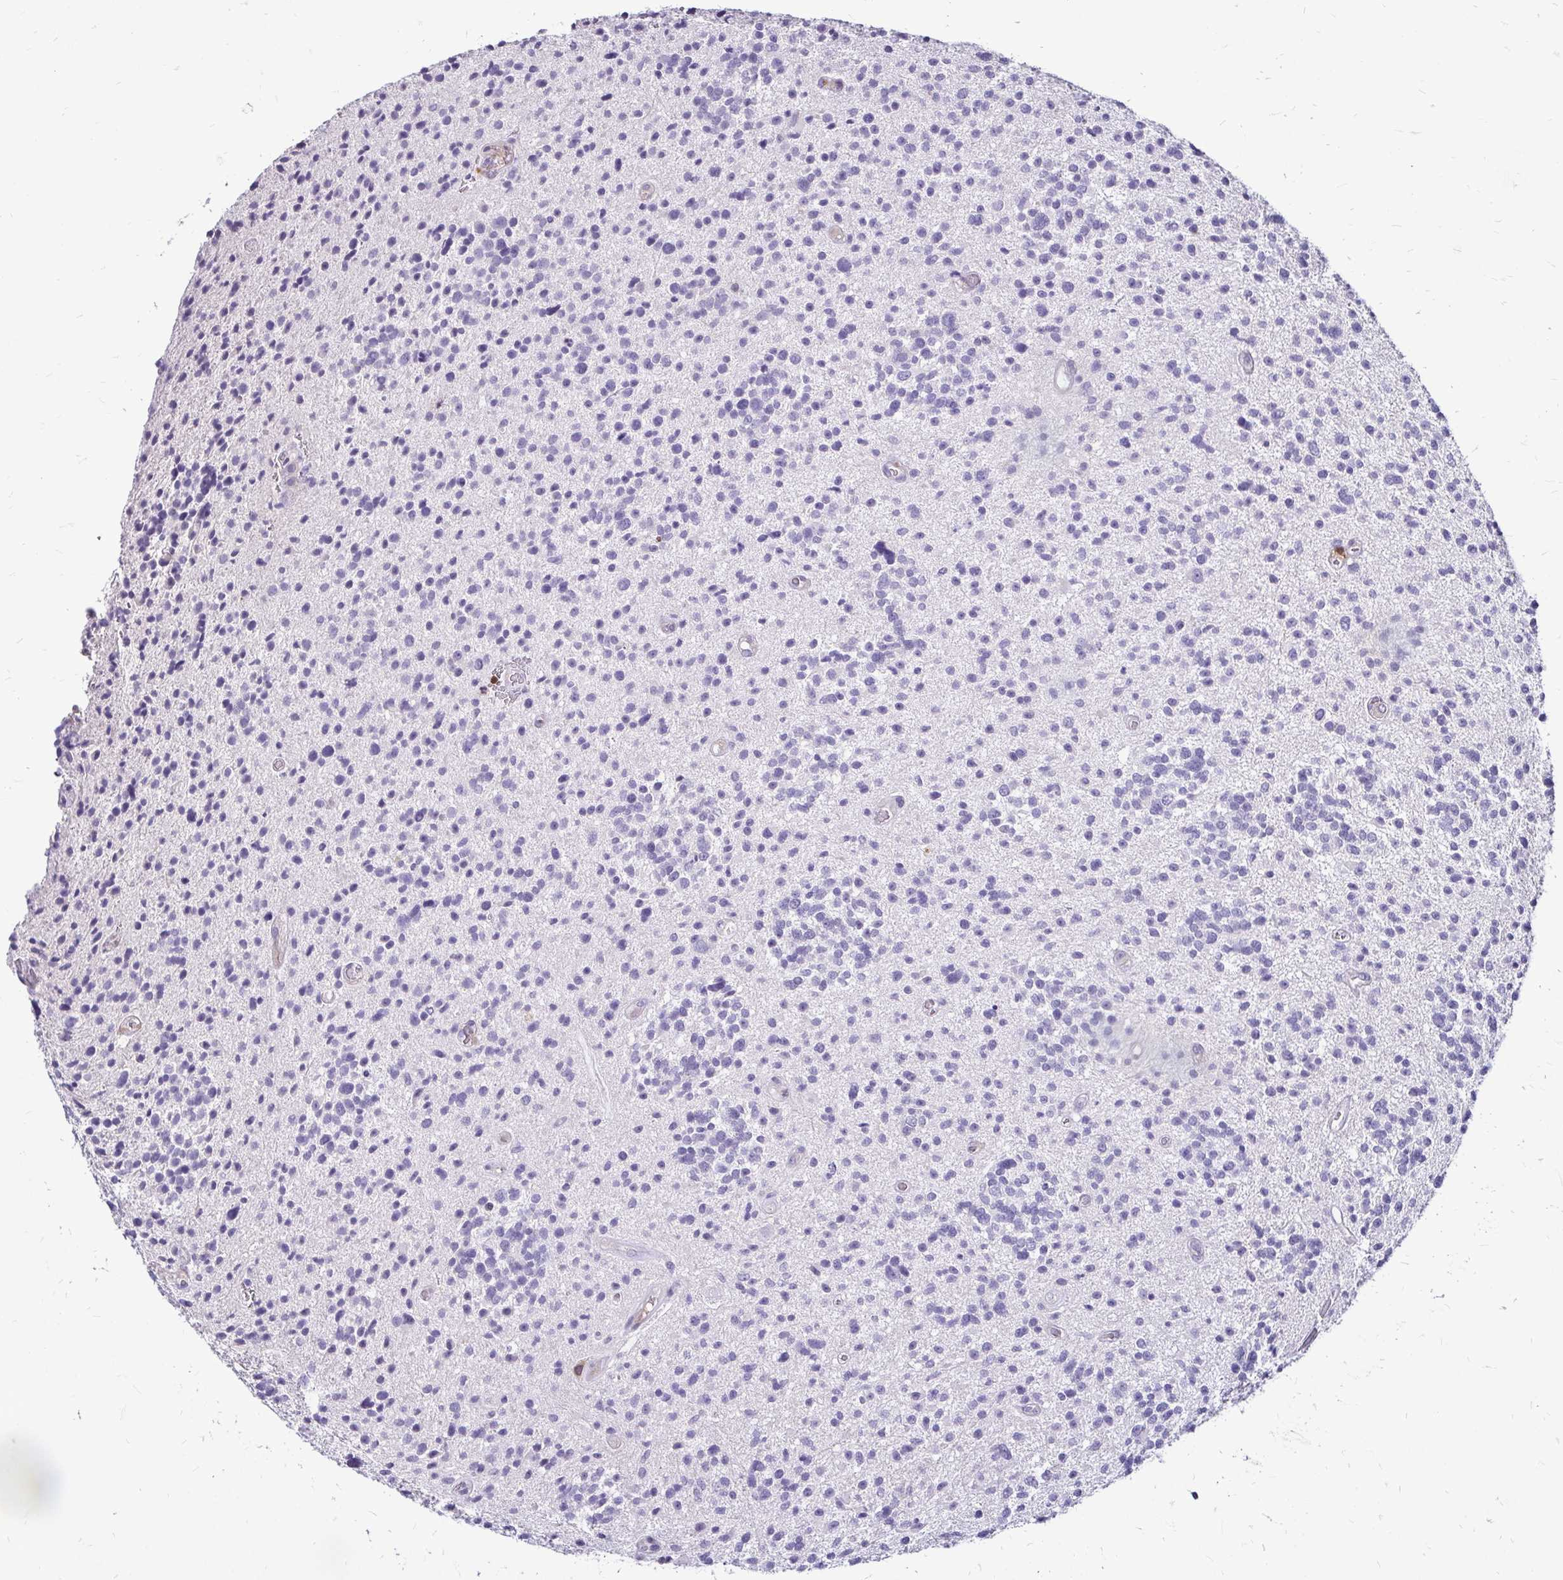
{"staining": {"intensity": "negative", "quantity": "none", "location": "none"}, "tissue": "glioma", "cell_type": "Tumor cells", "image_type": "cancer", "snomed": [{"axis": "morphology", "description": "Glioma, malignant, High grade"}, {"axis": "topography", "description": "Brain"}], "caption": "The histopathology image demonstrates no significant staining in tumor cells of malignant glioma (high-grade). The staining was performed using DAB (3,3'-diaminobenzidine) to visualize the protein expression in brown, while the nuclei were stained in blue with hematoxylin (Magnification: 20x).", "gene": "ZFP1", "patient": {"sex": "male", "age": 29}}